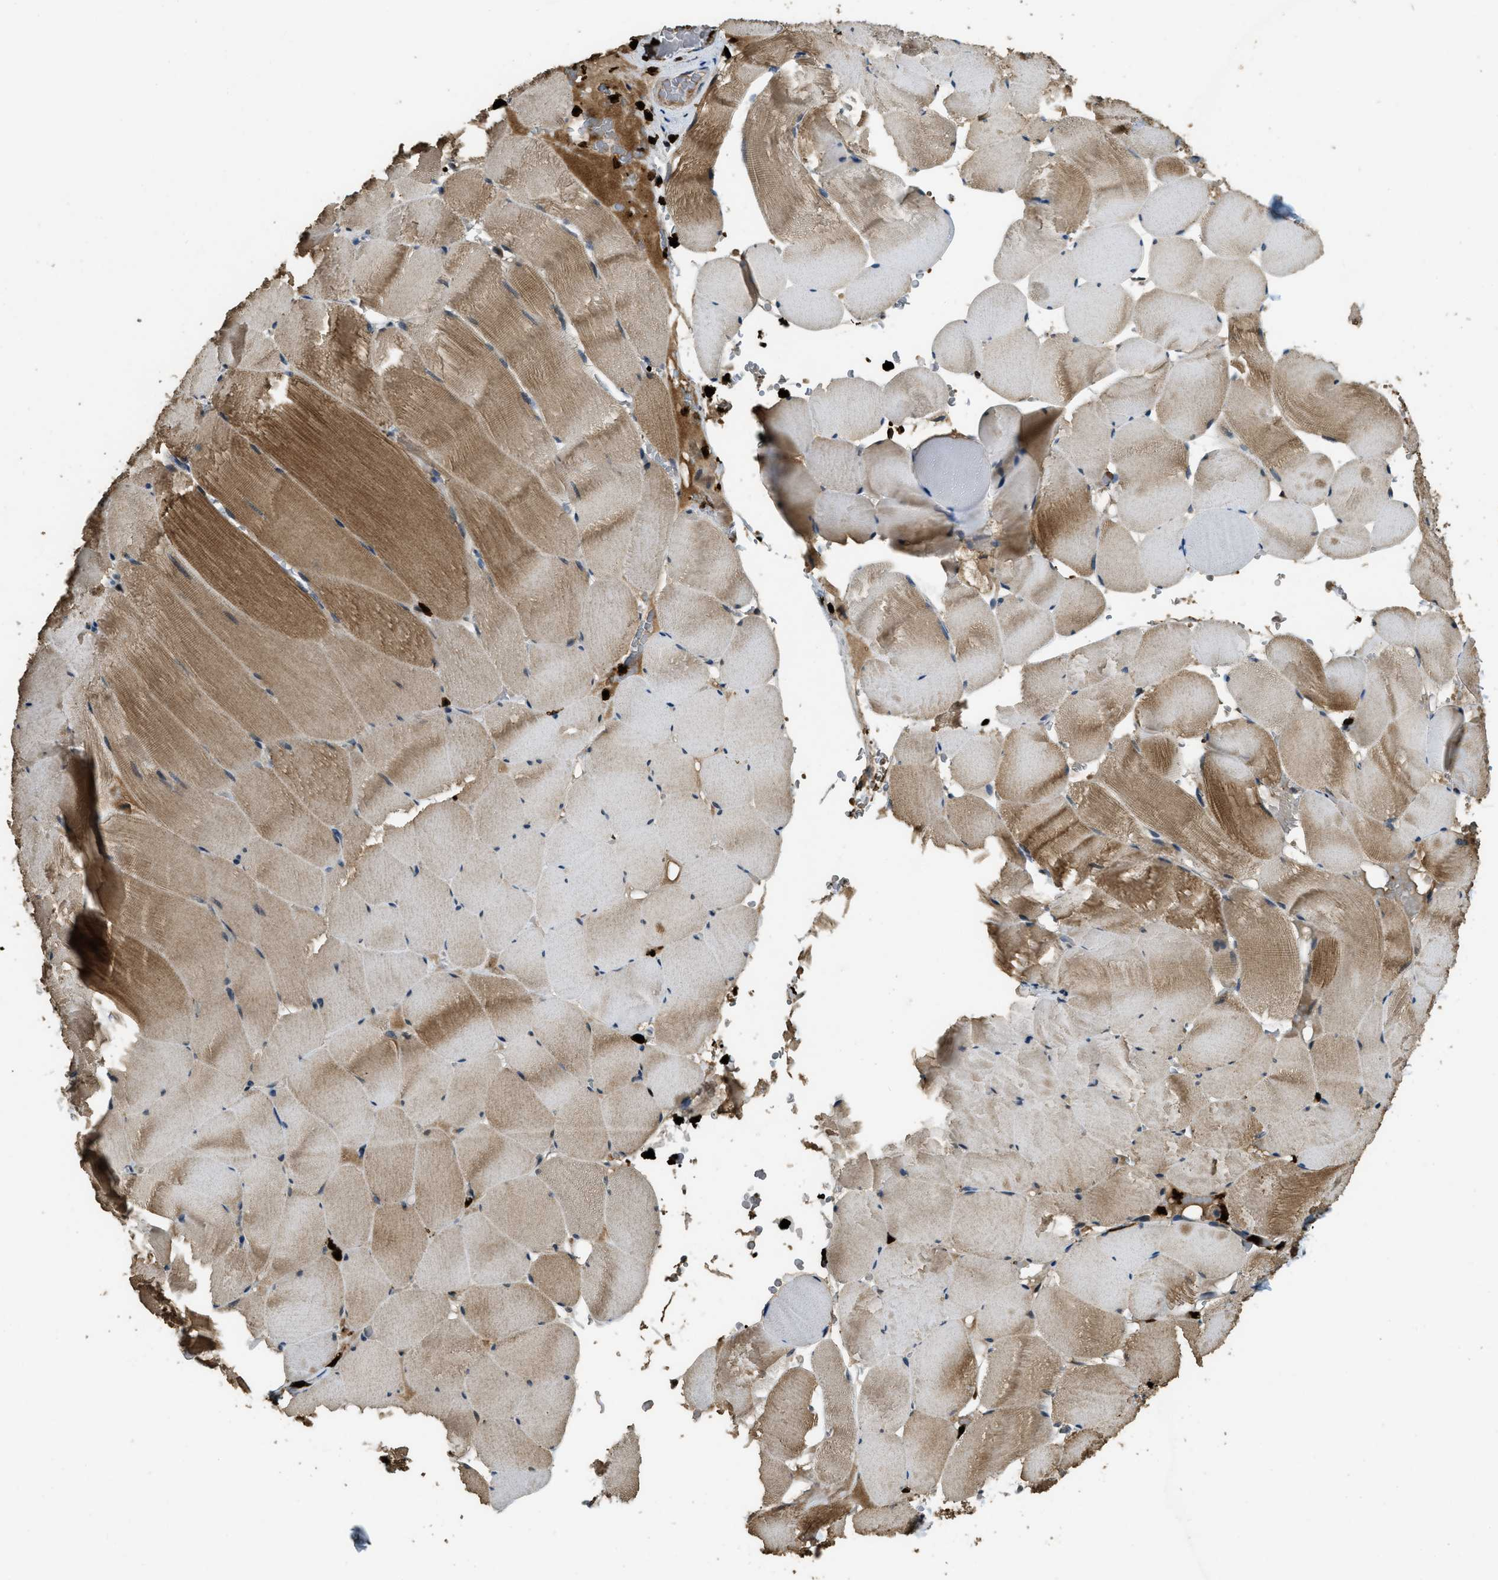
{"staining": {"intensity": "moderate", "quantity": "25%-75%", "location": "cytoplasmic/membranous"}, "tissue": "skeletal muscle", "cell_type": "Myocytes", "image_type": "normal", "snomed": [{"axis": "morphology", "description": "Normal tissue, NOS"}, {"axis": "topography", "description": "Skeletal muscle"}], "caption": "Immunohistochemical staining of normal skeletal muscle exhibits medium levels of moderate cytoplasmic/membranous expression in about 25%-75% of myocytes.", "gene": "RNF141", "patient": {"sex": "male", "age": 62}}